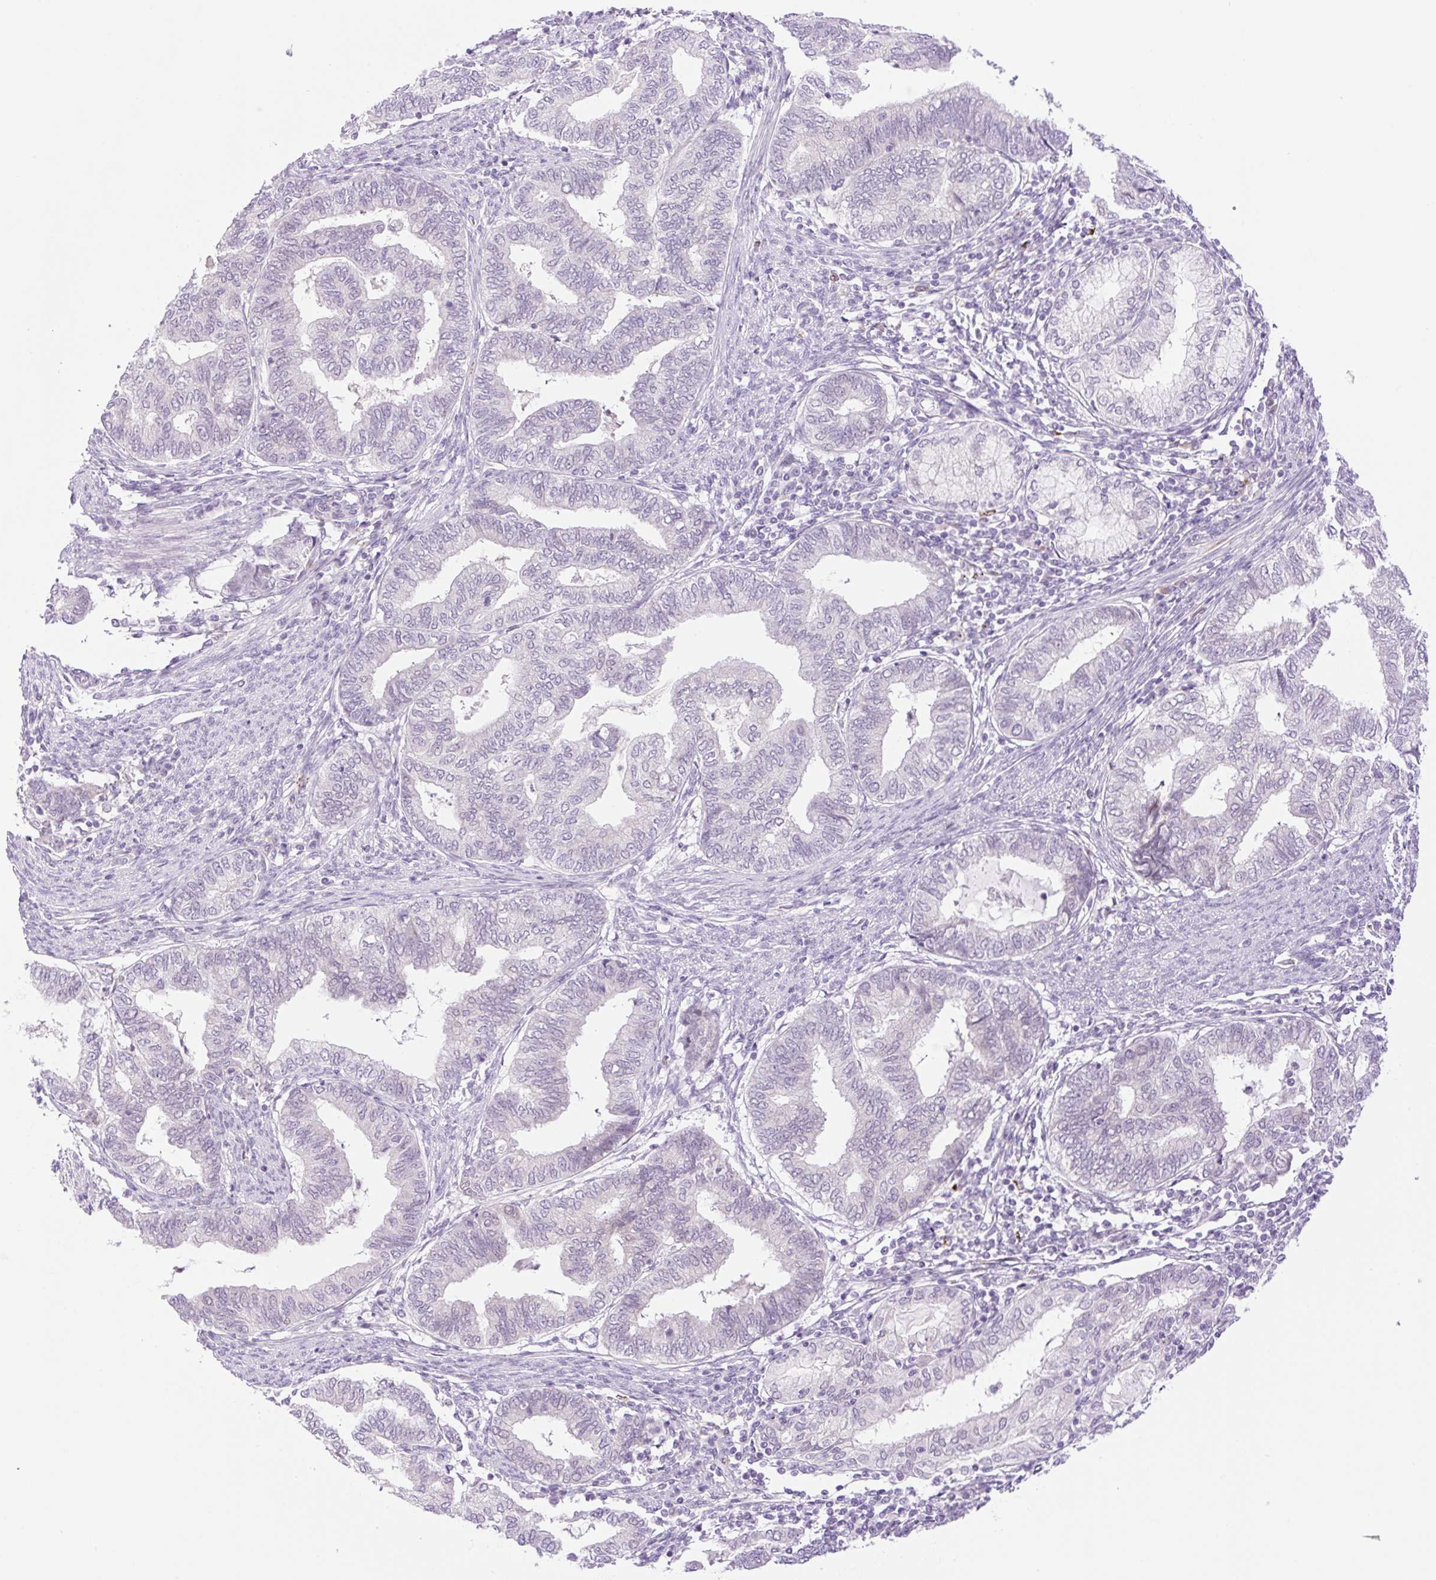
{"staining": {"intensity": "negative", "quantity": "none", "location": "none"}, "tissue": "endometrial cancer", "cell_type": "Tumor cells", "image_type": "cancer", "snomed": [{"axis": "morphology", "description": "Adenocarcinoma, NOS"}, {"axis": "topography", "description": "Endometrium"}], "caption": "Adenocarcinoma (endometrial) was stained to show a protein in brown. There is no significant expression in tumor cells.", "gene": "SPRYD4", "patient": {"sex": "female", "age": 79}}